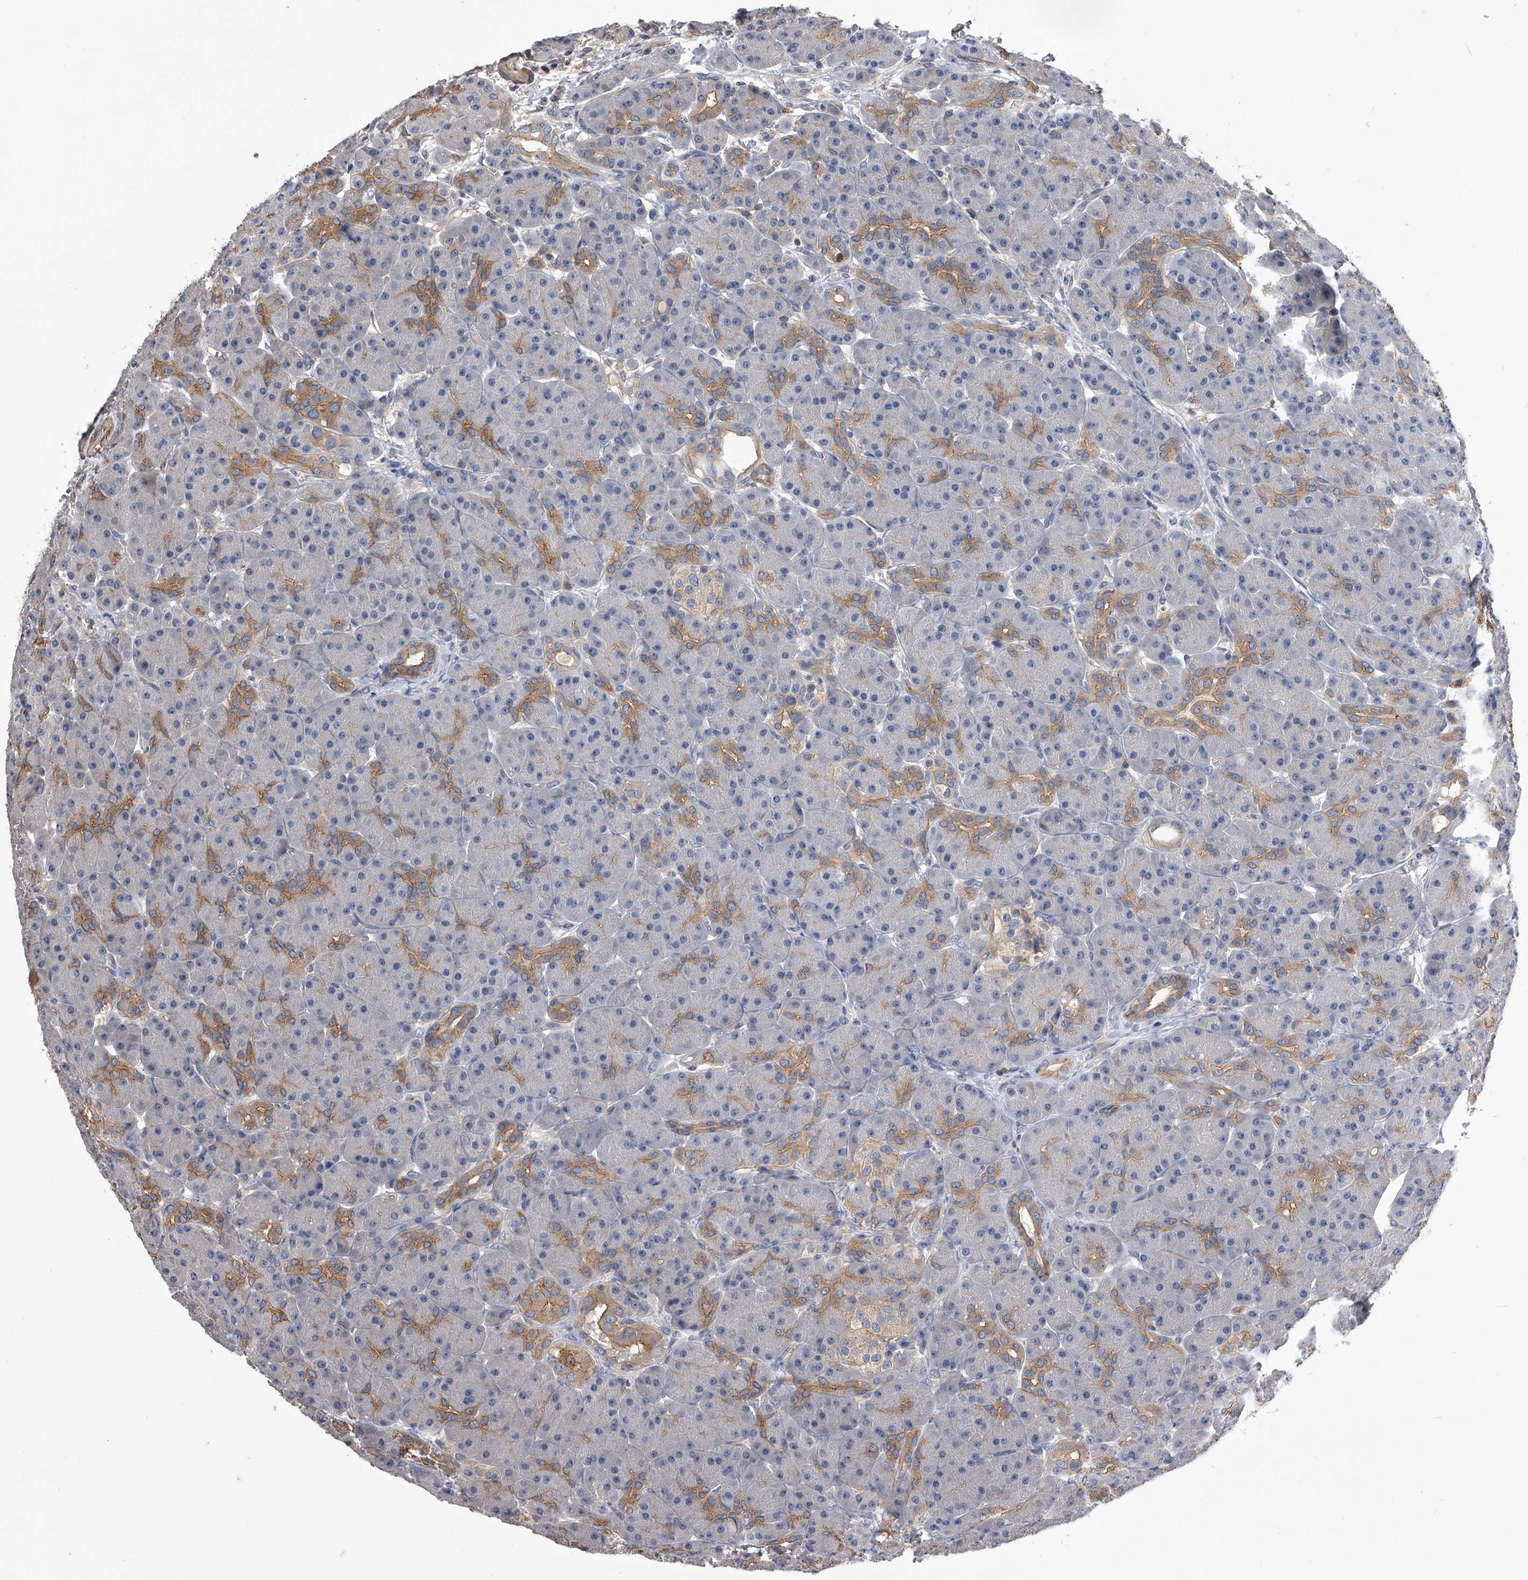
{"staining": {"intensity": "moderate", "quantity": "25%-75%", "location": "cytoplasmic/membranous"}, "tissue": "pancreas", "cell_type": "Exocrine glandular cells", "image_type": "normal", "snomed": [{"axis": "morphology", "description": "Normal tissue, NOS"}, {"axis": "topography", "description": "Pancreas"}], "caption": "Protein staining of benign pancreas shows moderate cytoplasmic/membranous positivity in approximately 25%-75% of exocrine glandular cells.", "gene": "CUL7", "patient": {"sex": "male", "age": 63}}